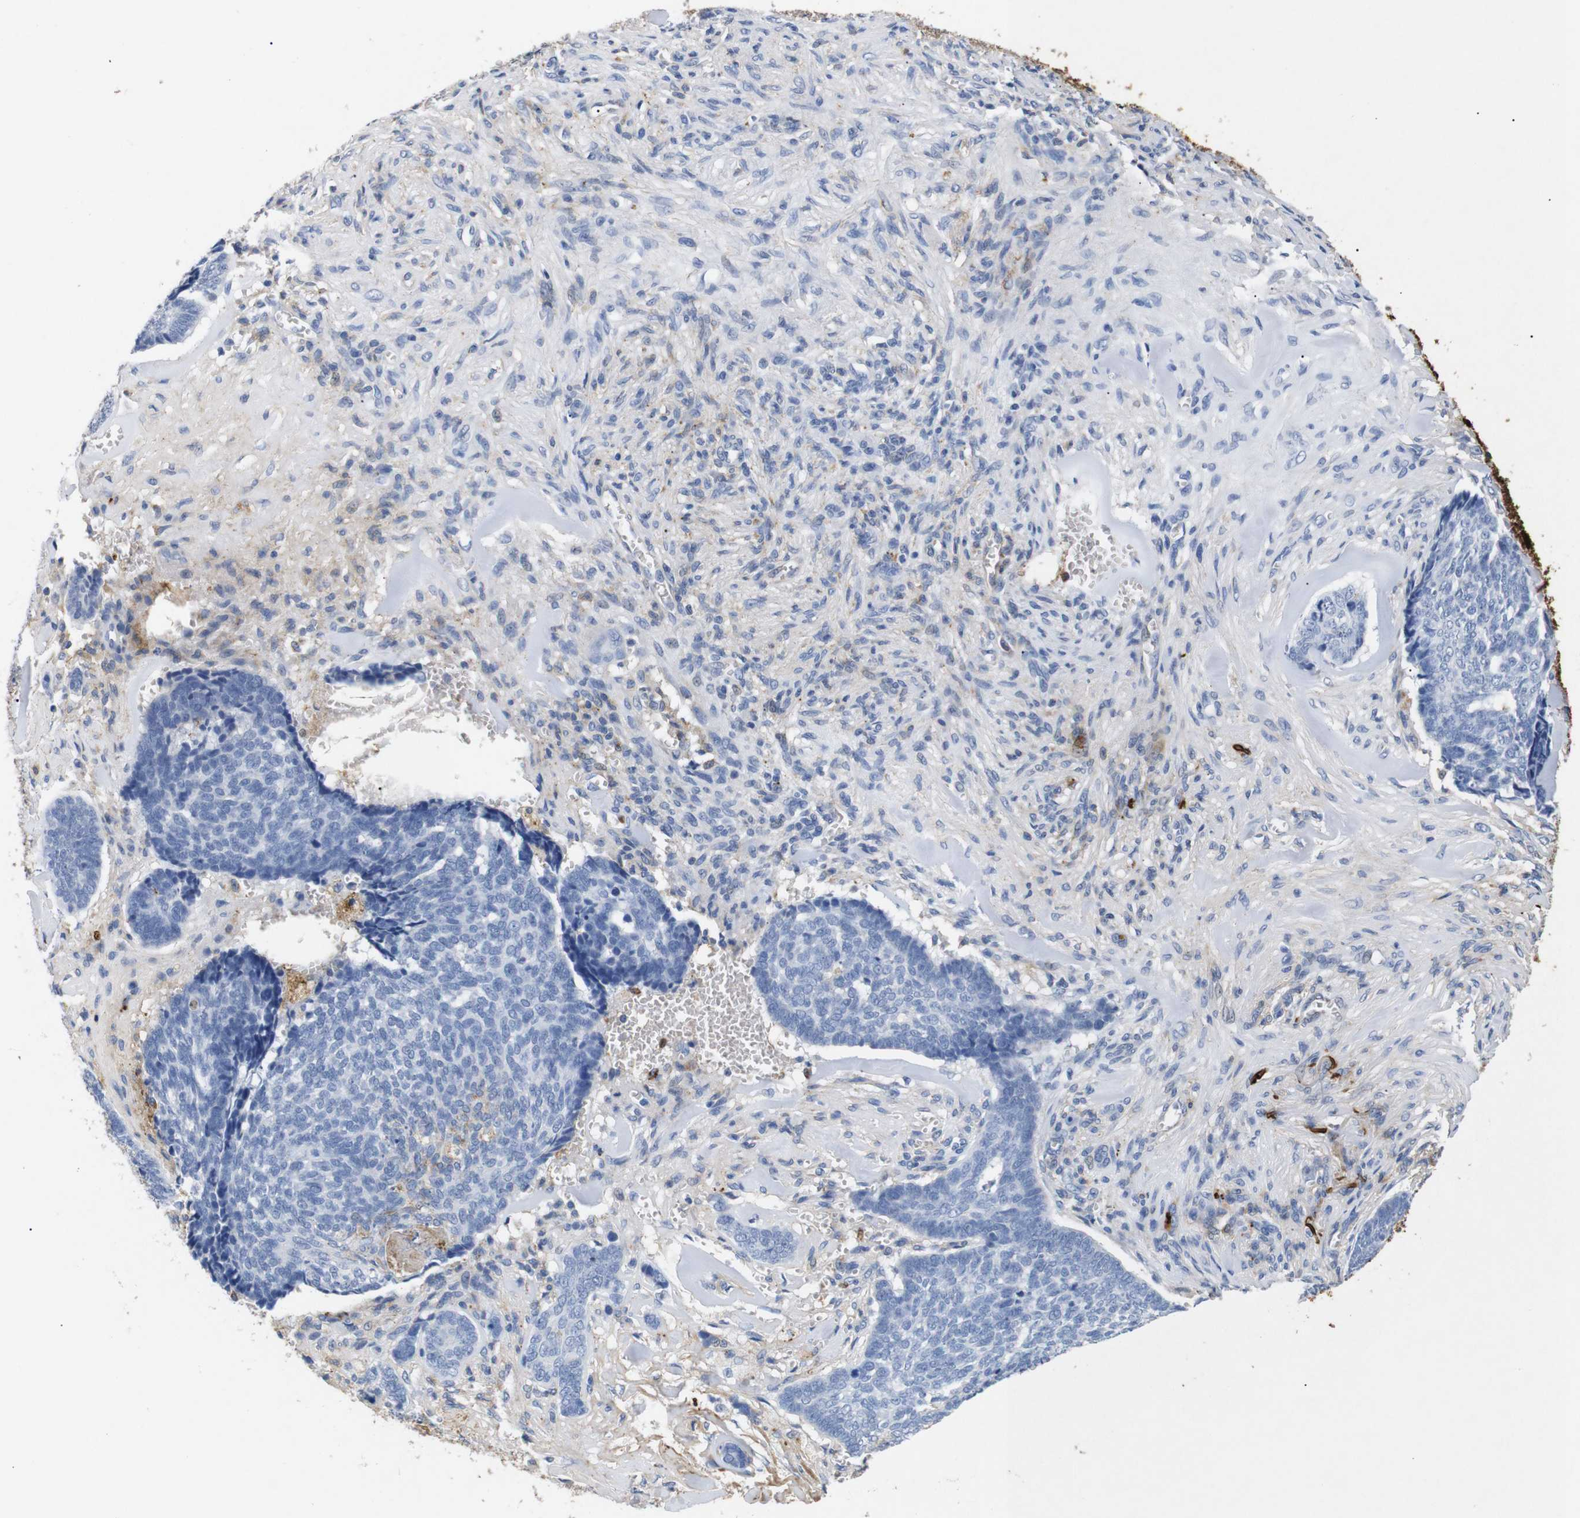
{"staining": {"intensity": "negative", "quantity": "none", "location": "none"}, "tissue": "skin cancer", "cell_type": "Tumor cells", "image_type": "cancer", "snomed": [{"axis": "morphology", "description": "Basal cell carcinoma"}, {"axis": "topography", "description": "Skin"}], "caption": "IHC micrograph of neoplastic tissue: human skin cancer stained with DAB shows no significant protein expression in tumor cells.", "gene": "SDCBP", "patient": {"sex": "male", "age": 84}}